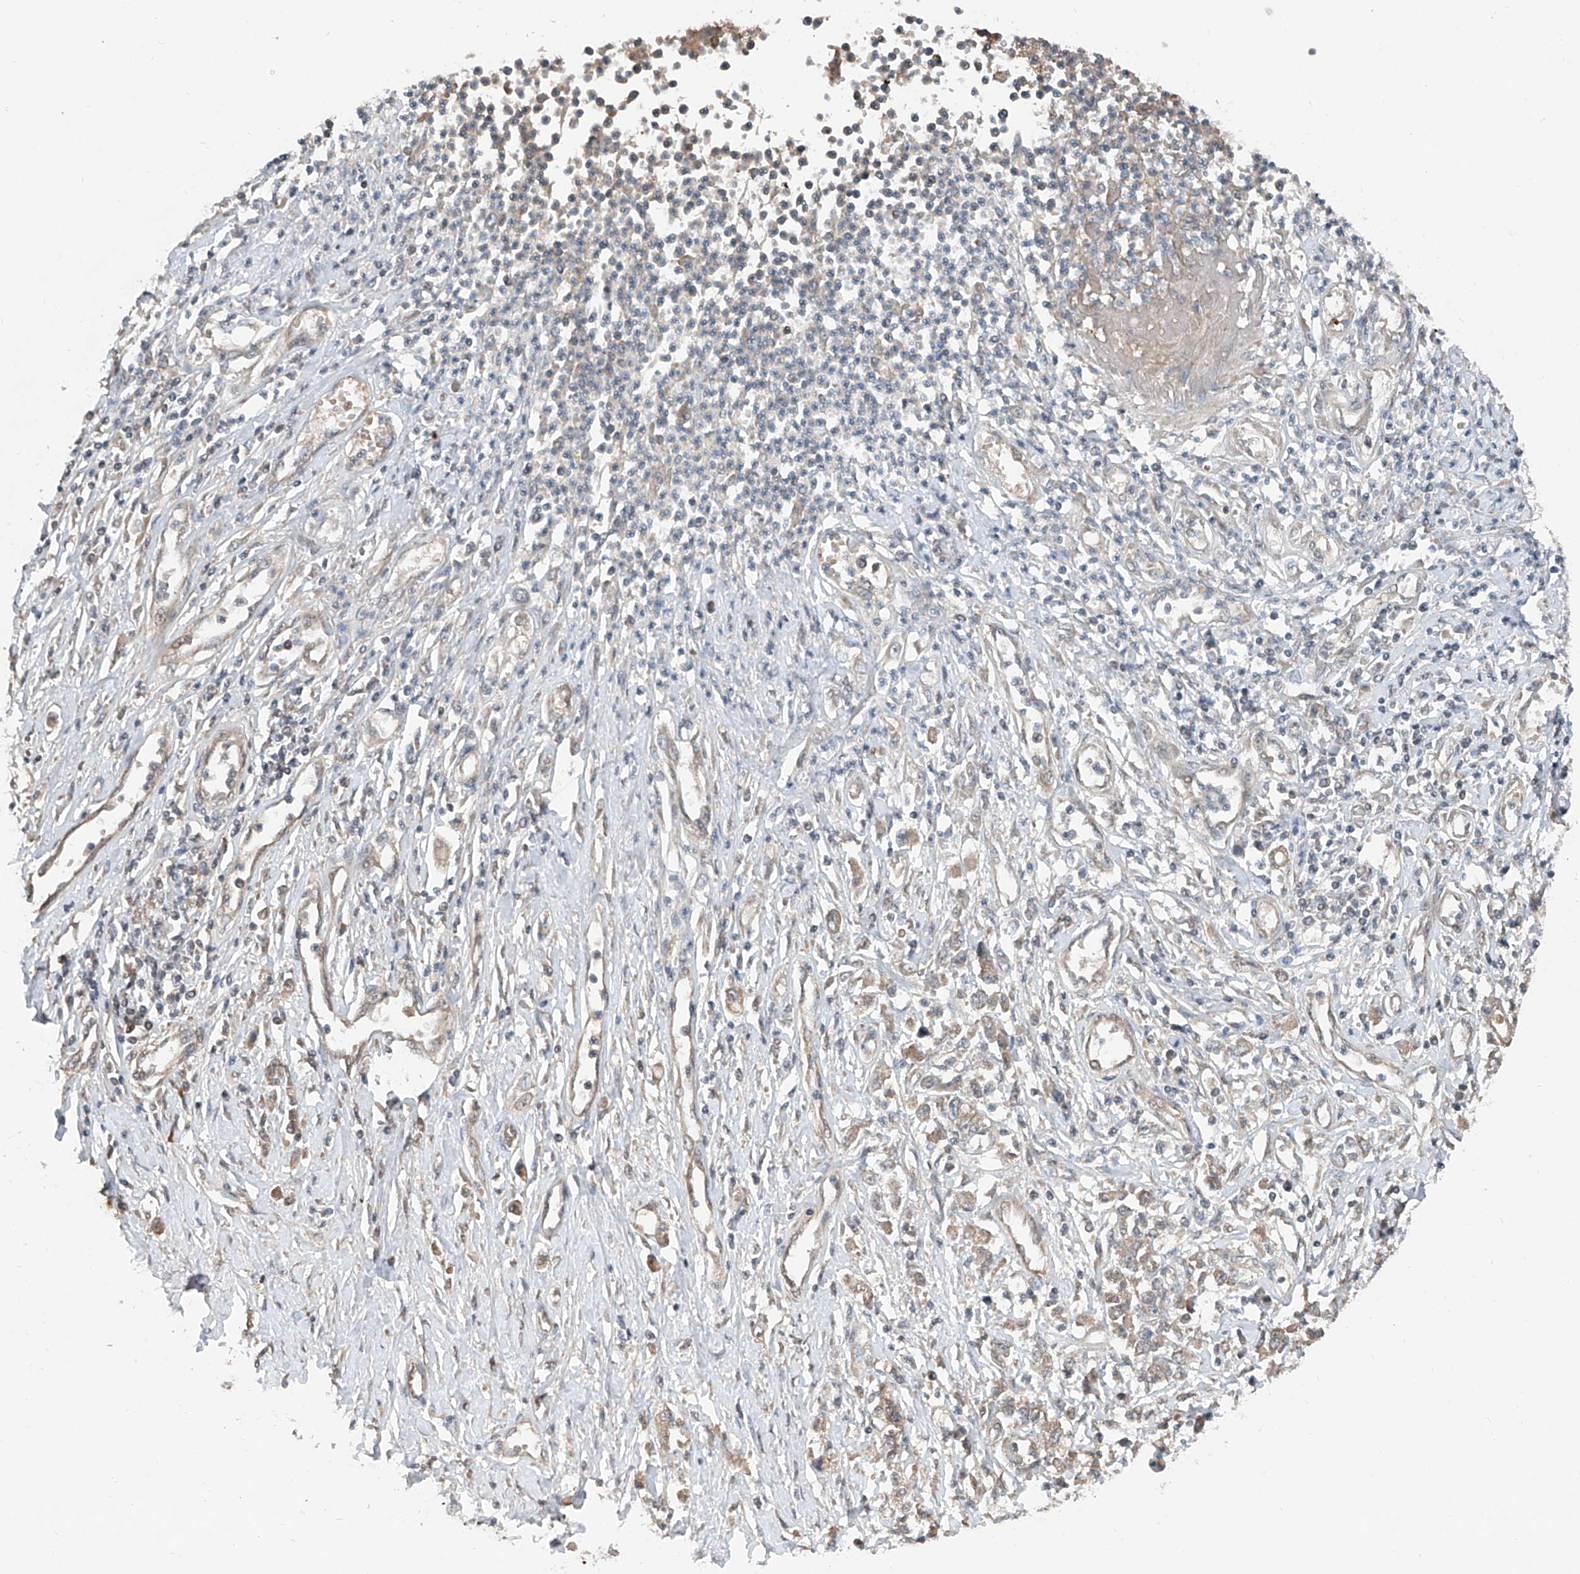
{"staining": {"intensity": "moderate", "quantity": ">75%", "location": "cytoplasmic/membranous"}, "tissue": "stomach cancer", "cell_type": "Tumor cells", "image_type": "cancer", "snomed": [{"axis": "morphology", "description": "Adenocarcinoma, NOS"}, {"axis": "topography", "description": "Stomach"}], "caption": "Stomach cancer (adenocarcinoma) tissue exhibits moderate cytoplasmic/membranous expression in approximately >75% of tumor cells The staining was performed using DAB (3,3'-diaminobenzidine), with brown indicating positive protein expression. Nuclei are stained blue with hematoxylin.", "gene": "ADAM23", "patient": {"sex": "female", "age": 76}}